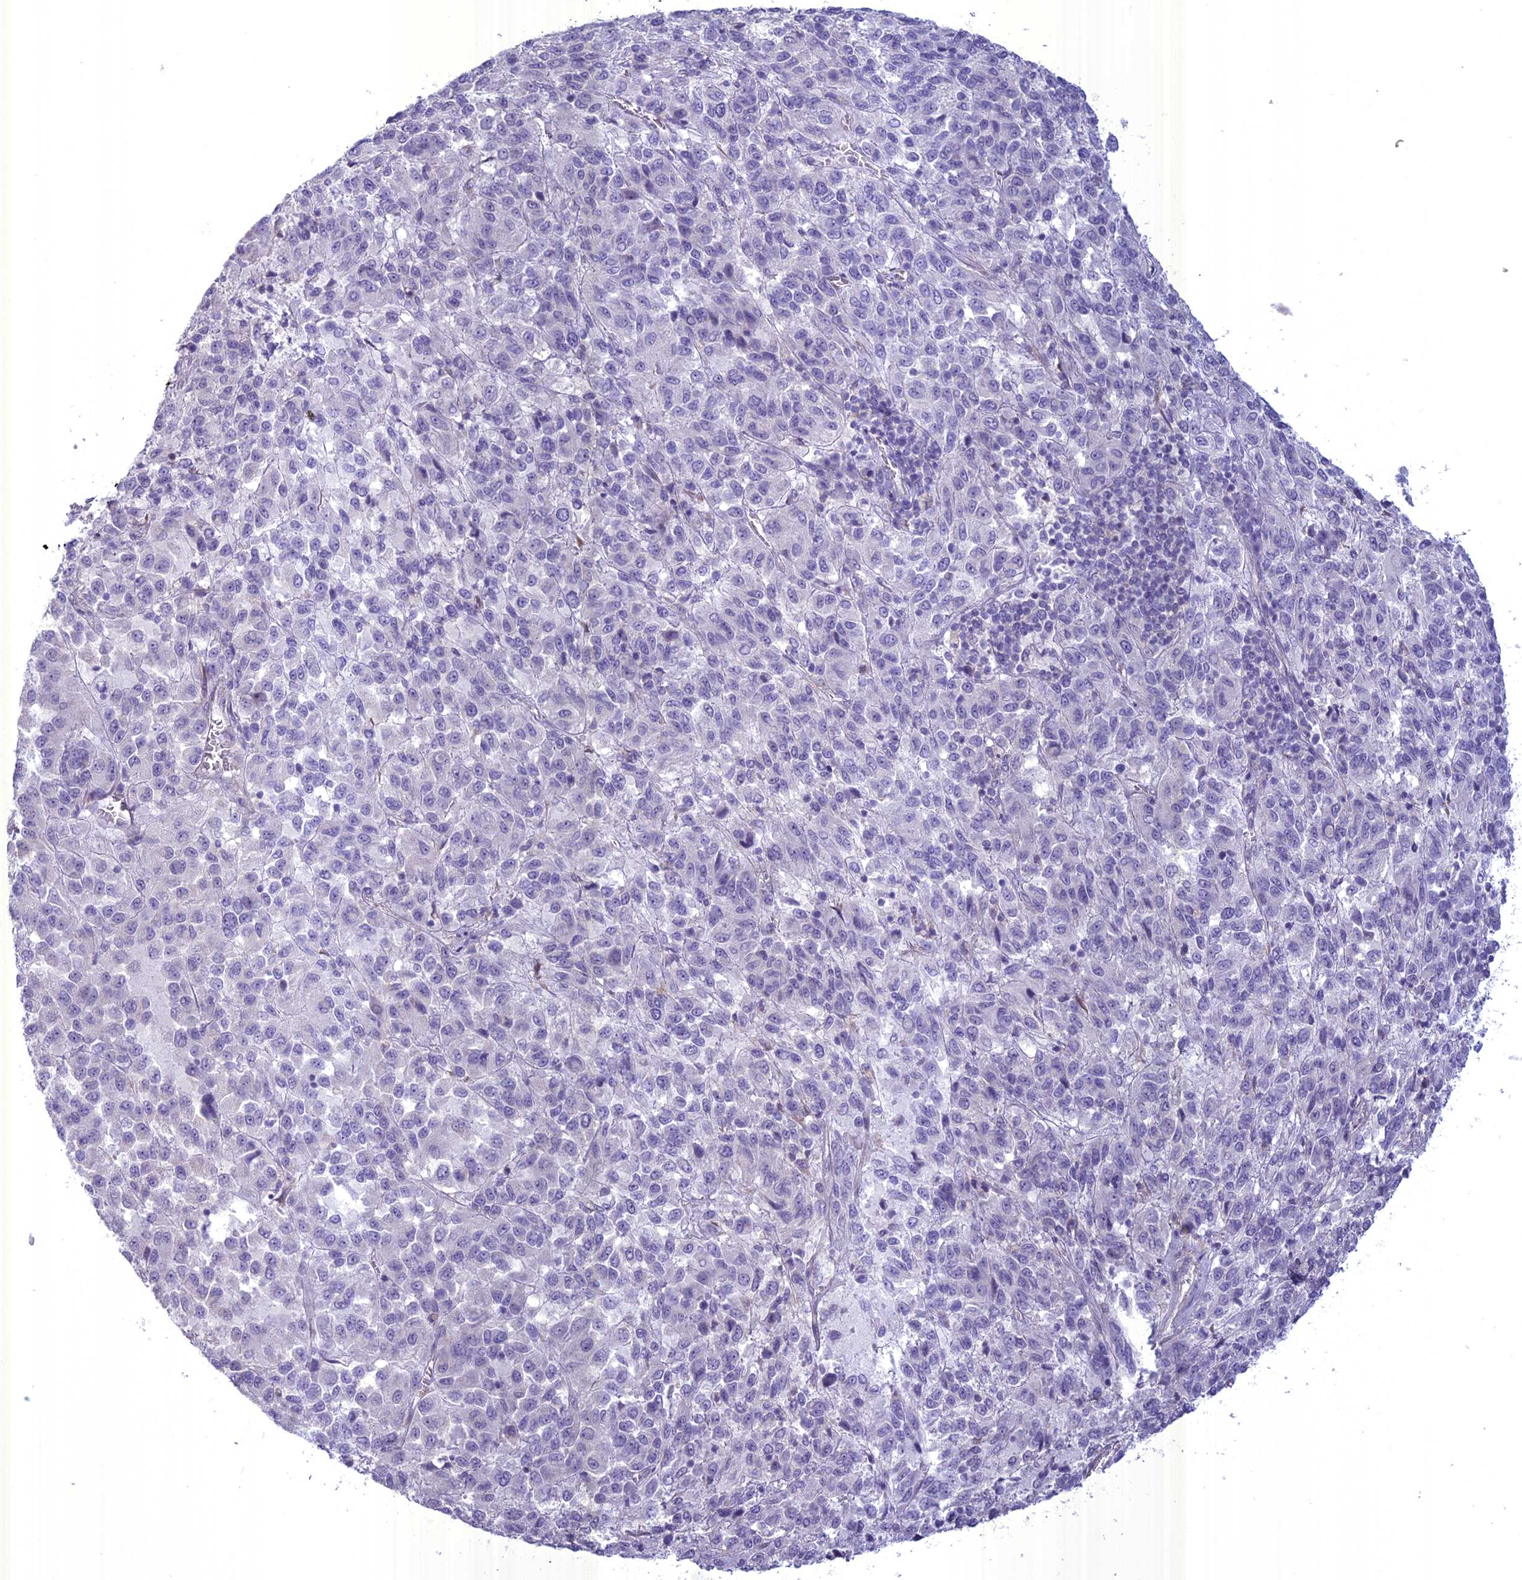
{"staining": {"intensity": "negative", "quantity": "none", "location": "none"}, "tissue": "melanoma", "cell_type": "Tumor cells", "image_type": "cancer", "snomed": [{"axis": "morphology", "description": "Malignant melanoma, Metastatic site"}, {"axis": "topography", "description": "Lung"}], "caption": "Tumor cells show no significant positivity in melanoma.", "gene": "SPHKAP", "patient": {"sex": "male", "age": 64}}